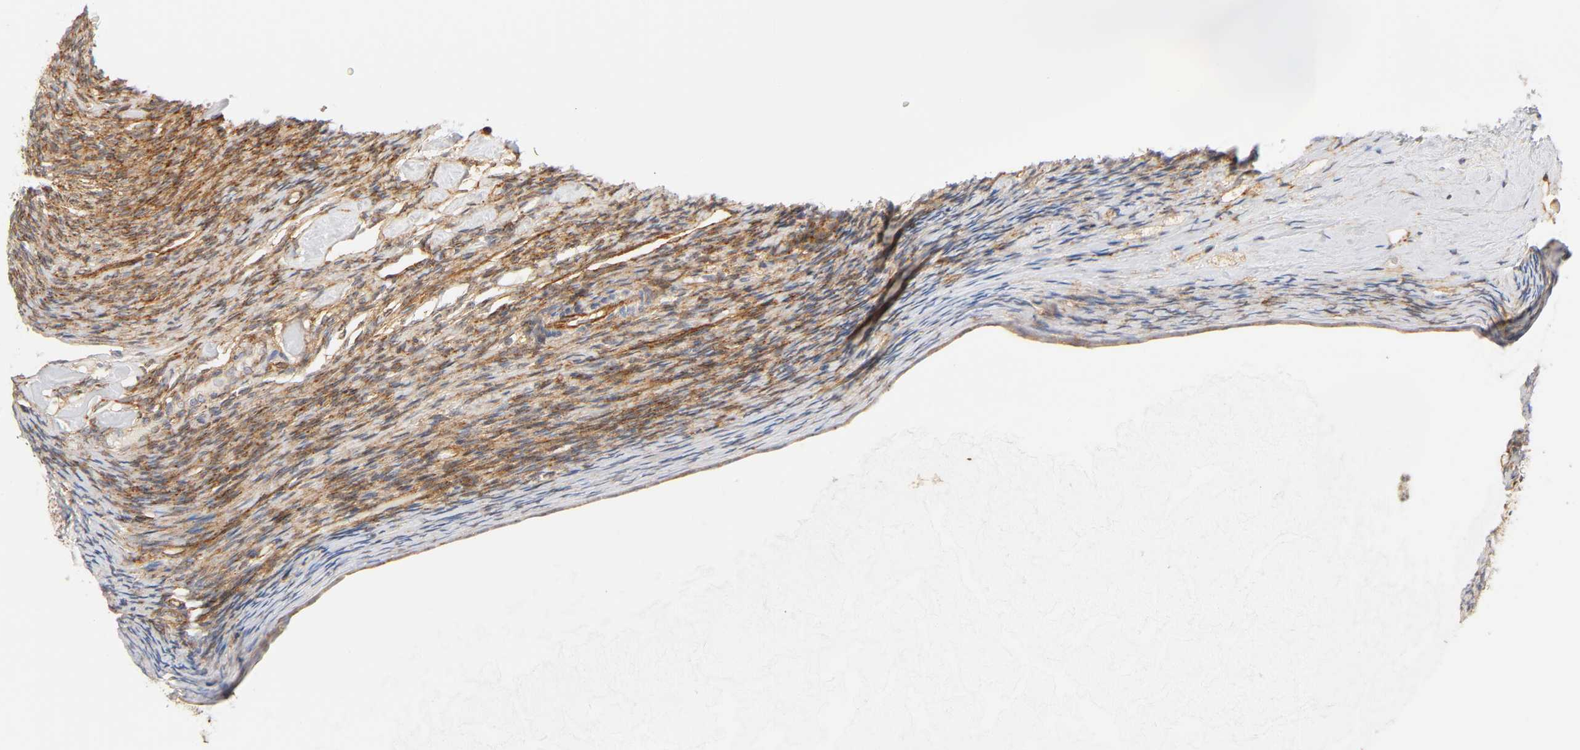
{"staining": {"intensity": "moderate", "quantity": ">75%", "location": "cytoplasmic/membranous"}, "tissue": "ovary", "cell_type": "Ovarian stroma cells", "image_type": "normal", "snomed": [{"axis": "morphology", "description": "Normal tissue, NOS"}, {"axis": "topography", "description": "Ovary"}], "caption": "Brown immunohistochemical staining in normal human ovary reveals moderate cytoplasmic/membranous positivity in about >75% of ovarian stroma cells.", "gene": "PLD1", "patient": {"sex": "female", "age": 60}}